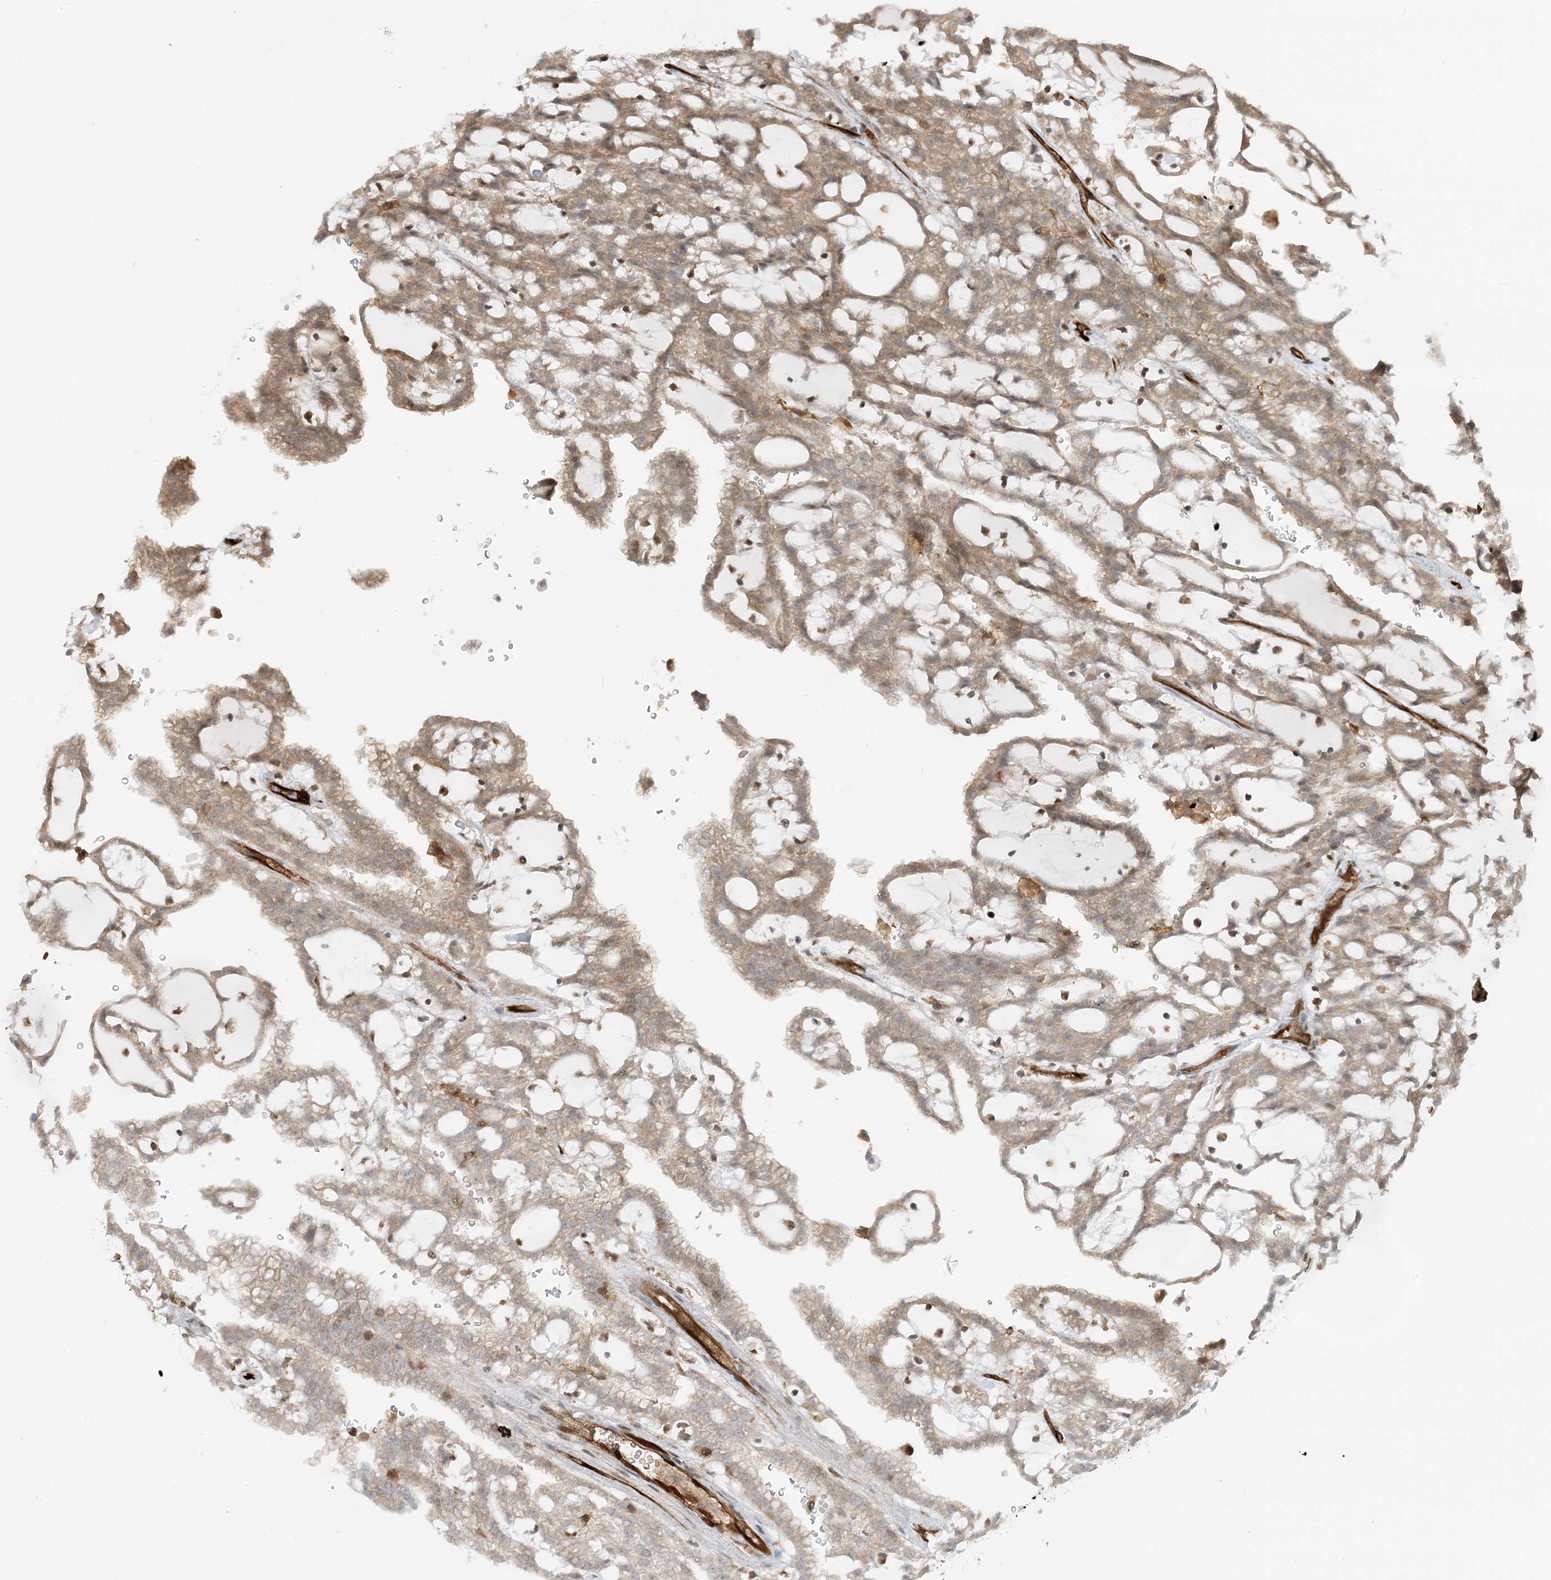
{"staining": {"intensity": "moderate", "quantity": ">75%", "location": "cytoplasmic/membranous"}, "tissue": "renal cancer", "cell_type": "Tumor cells", "image_type": "cancer", "snomed": [{"axis": "morphology", "description": "Adenocarcinoma, NOS"}, {"axis": "topography", "description": "Kidney"}], "caption": "Adenocarcinoma (renal) was stained to show a protein in brown. There is medium levels of moderate cytoplasmic/membranous staining in approximately >75% of tumor cells. (IHC, brightfield microscopy, high magnification).", "gene": "PPM1F", "patient": {"sex": "male", "age": 63}}